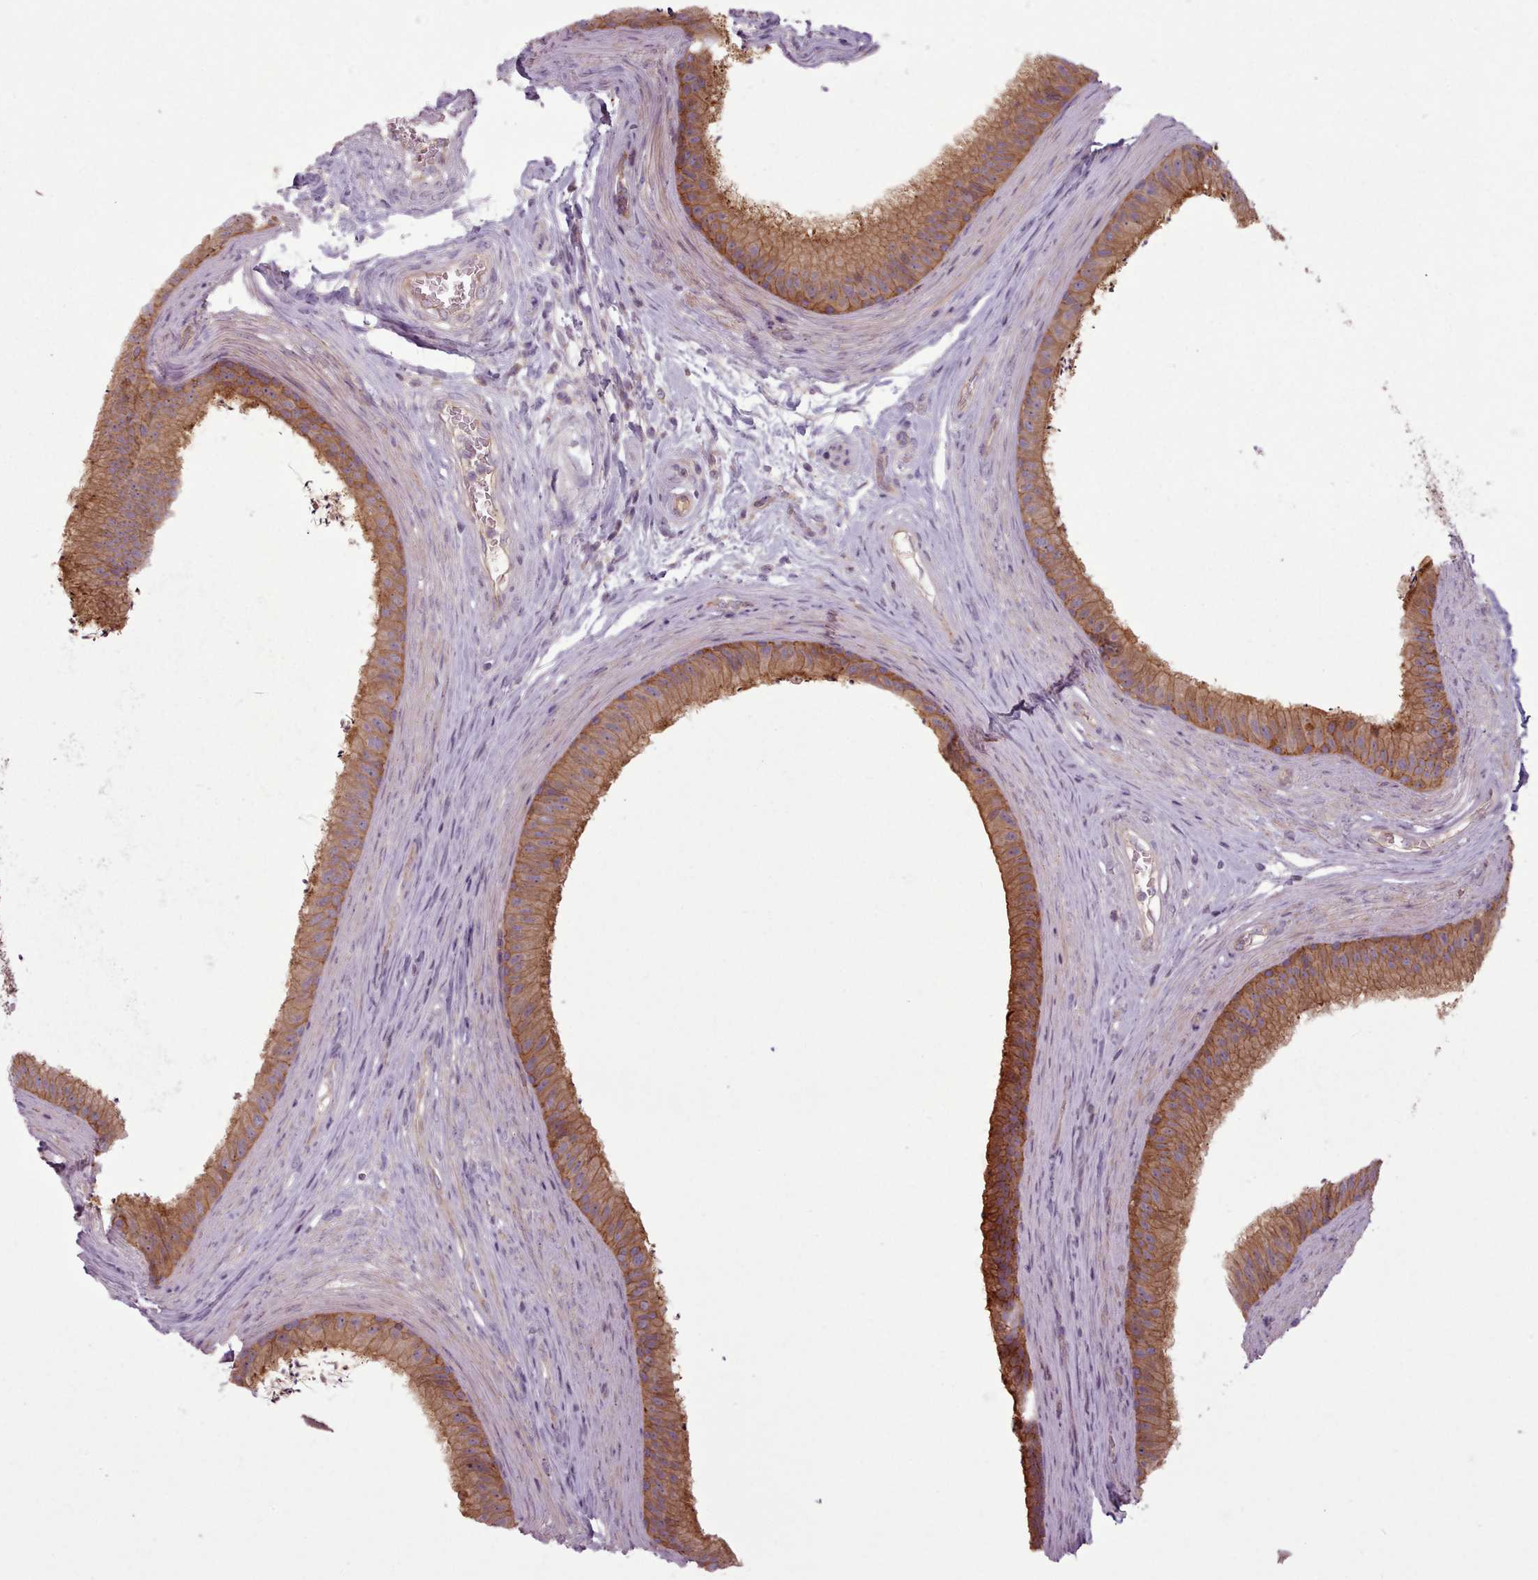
{"staining": {"intensity": "moderate", "quantity": ">75%", "location": "cytoplasmic/membranous"}, "tissue": "epididymis", "cell_type": "Glandular cells", "image_type": "normal", "snomed": [{"axis": "morphology", "description": "Normal tissue, NOS"}, {"axis": "topography", "description": "Testis"}, {"axis": "topography", "description": "Epididymis"}], "caption": "Moderate cytoplasmic/membranous positivity is seen in about >75% of glandular cells in normal epididymis. (Brightfield microscopy of DAB IHC at high magnification).", "gene": "NT5DC2", "patient": {"sex": "male", "age": 41}}